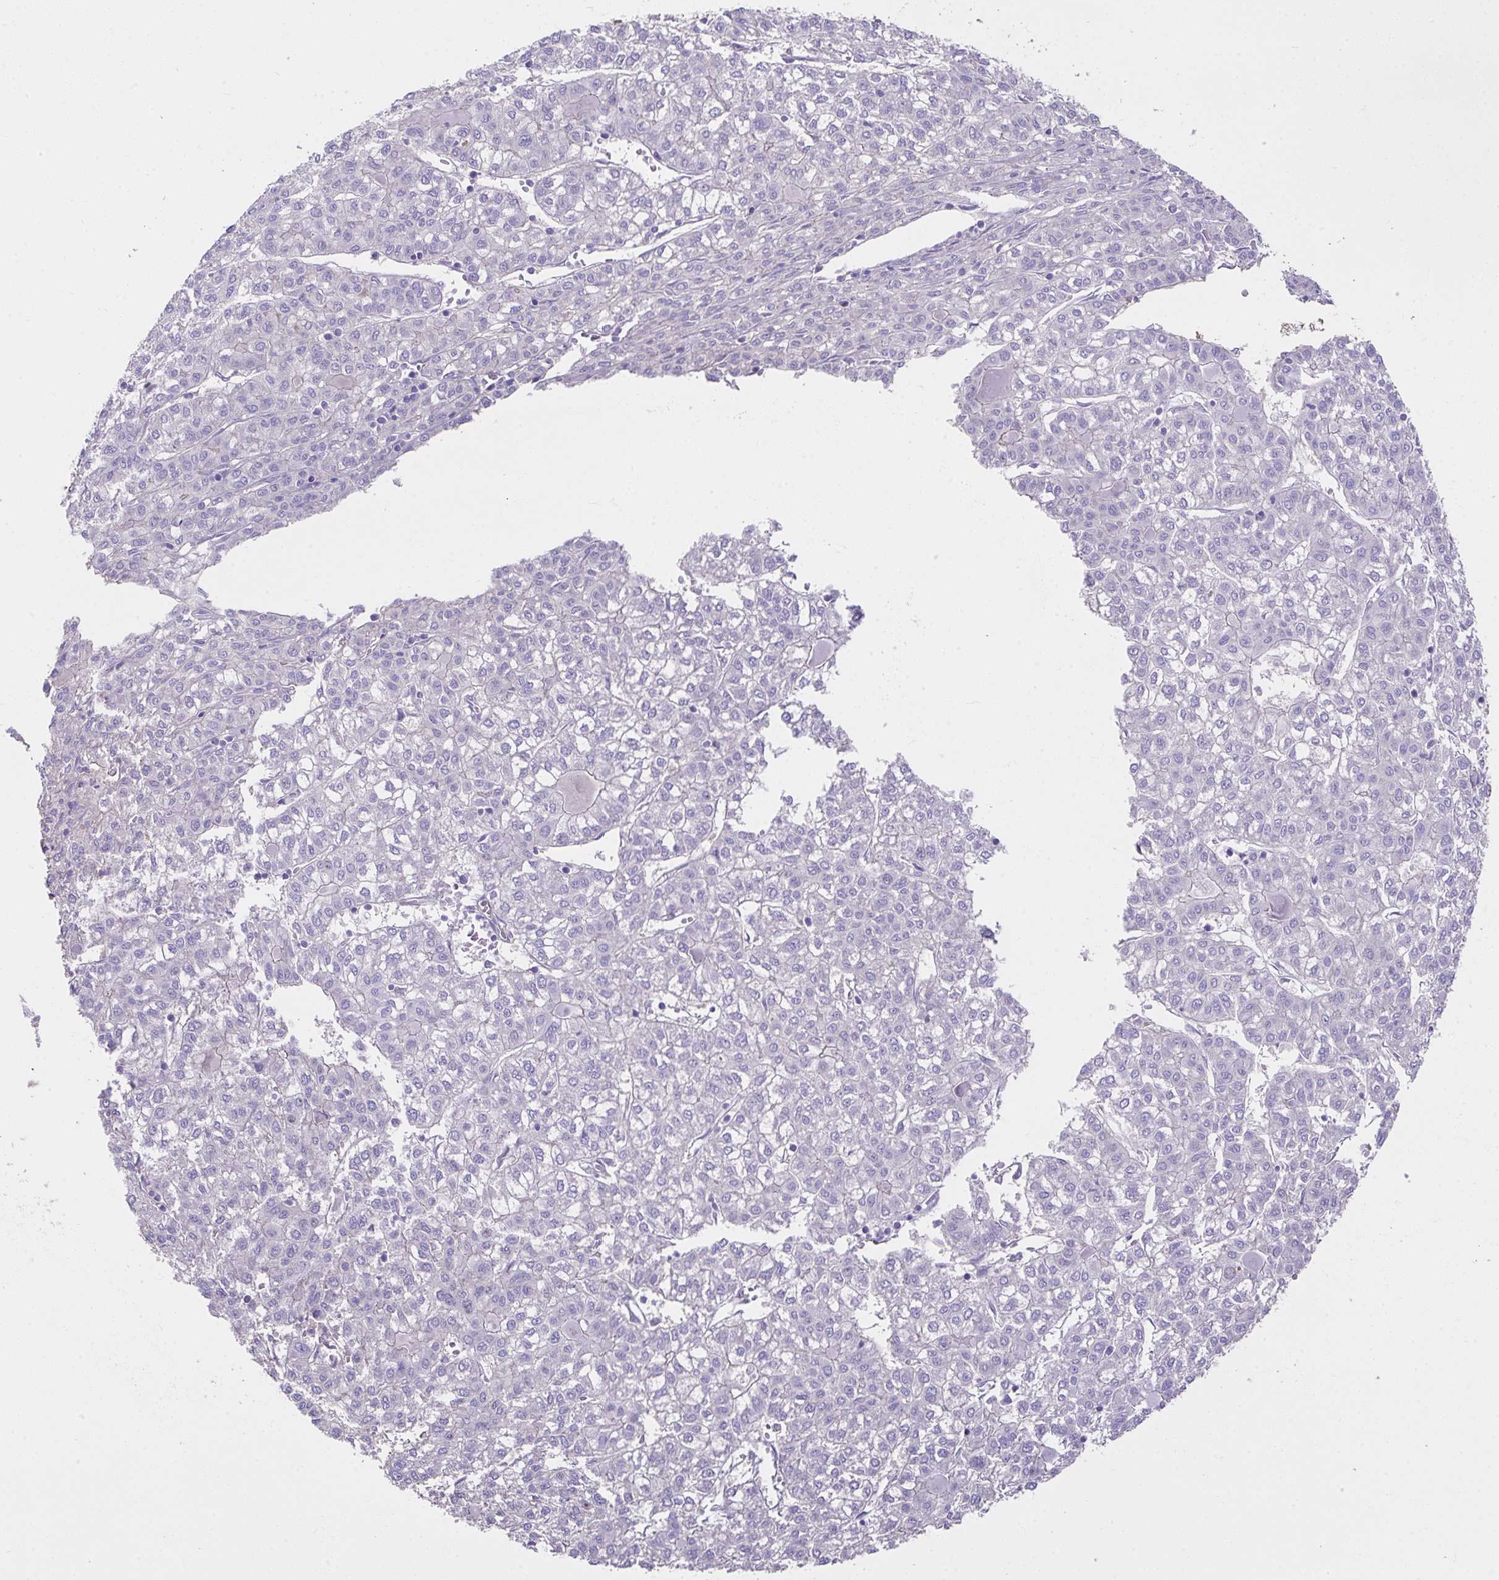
{"staining": {"intensity": "negative", "quantity": "none", "location": "none"}, "tissue": "liver cancer", "cell_type": "Tumor cells", "image_type": "cancer", "snomed": [{"axis": "morphology", "description": "Carcinoma, Hepatocellular, NOS"}, {"axis": "topography", "description": "Liver"}], "caption": "Liver cancer (hepatocellular carcinoma) was stained to show a protein in brown. There is no significant expression in tumor cells.", "gene": "ZNF813", "patient": {"sex": "female", "age": 43}}